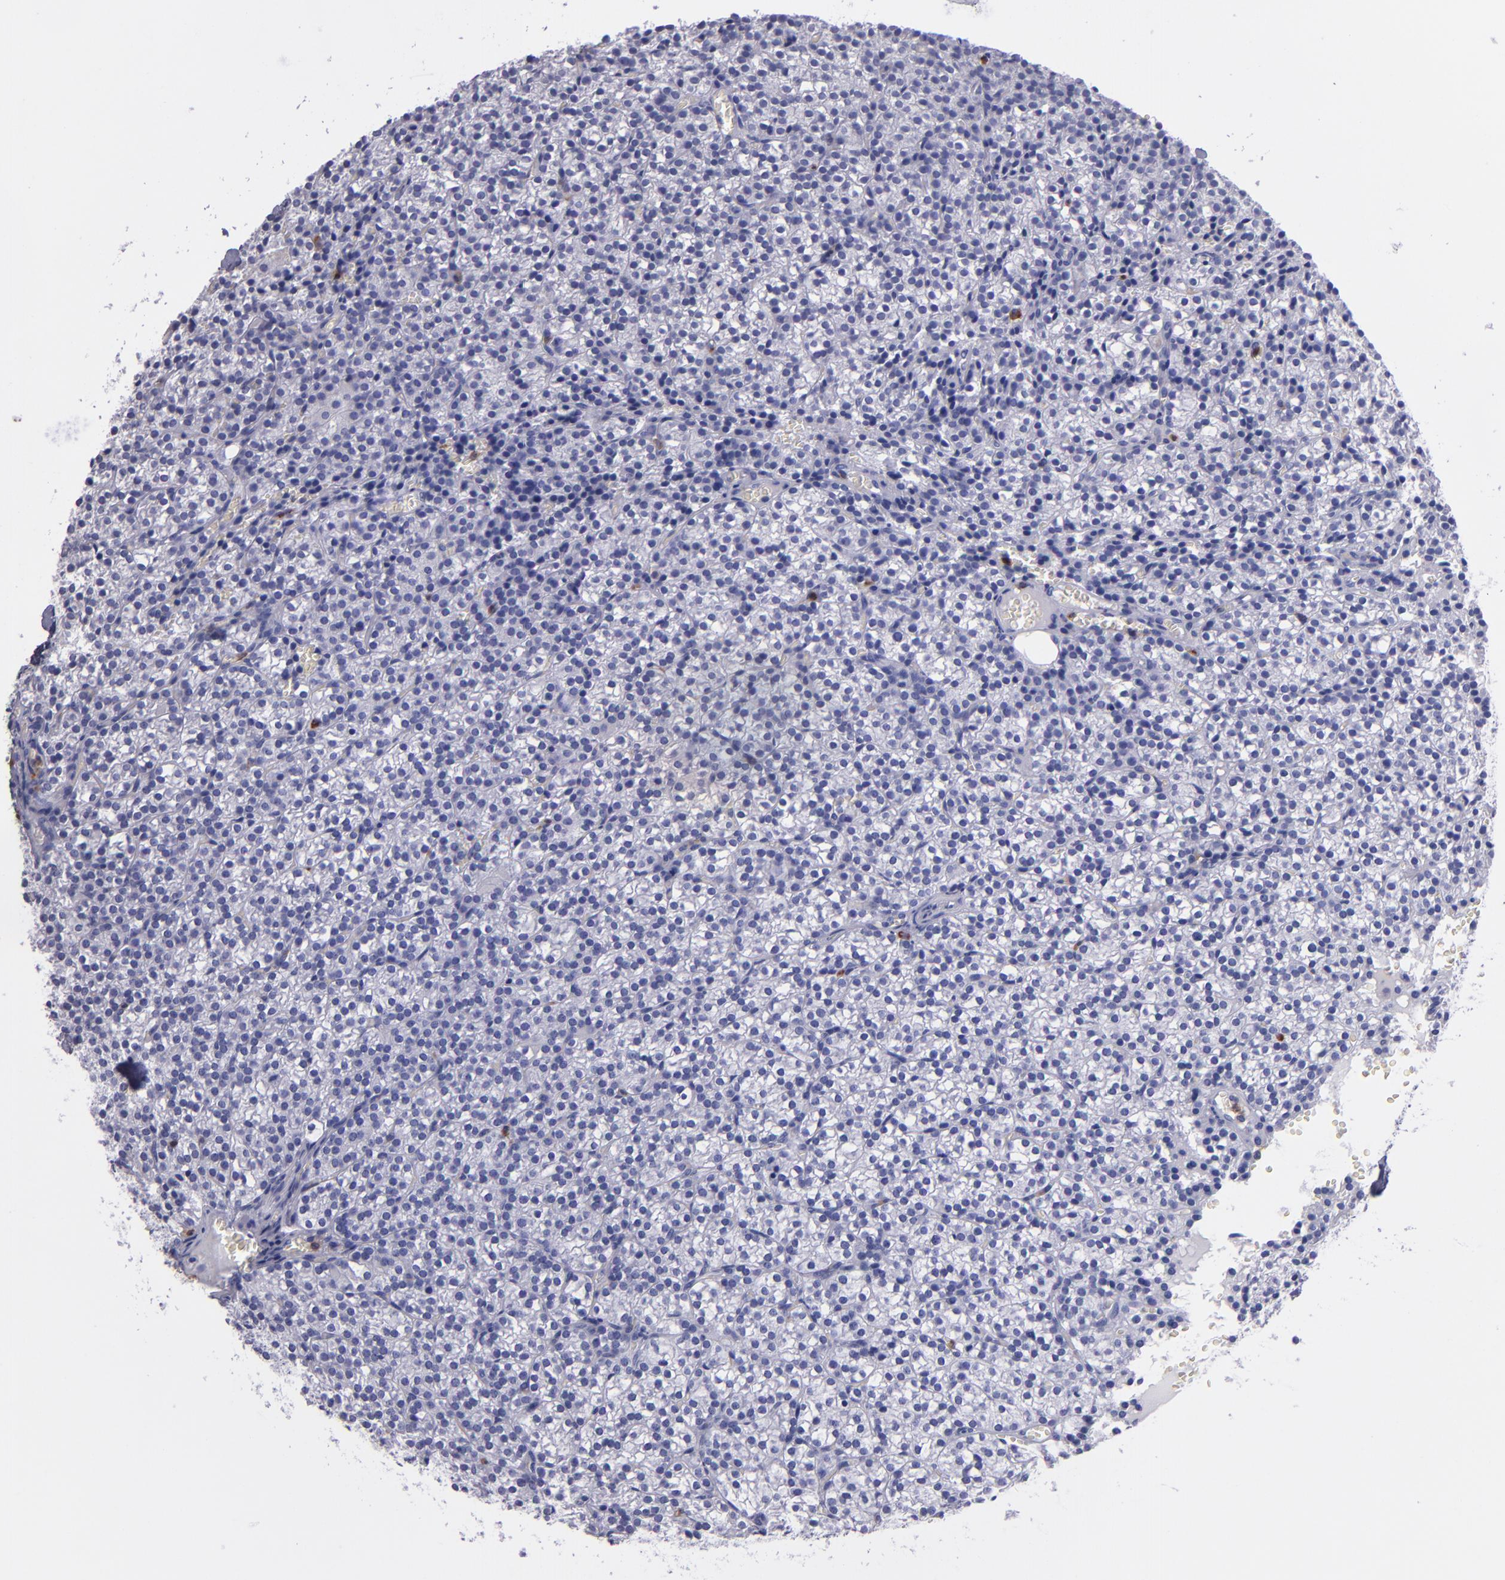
{"staining": {"intensity": "negative", "quantity": "none", "location": "none"}, "tissue": "parathyroid gland", "cell_type": "Glandular cells", "image_type": "normal", "snomed": [{"axis": "morphology", "description": "Normal tissue, NOS"}, {"axis": "topography", "description": "Parathyroid gland"}], "caption": "Protein analysis of benign parathyroid gland demonstrates no significant staining in glandular cells.", "gene": "CR1", "patient": {"sex": "female", "age": 17}}